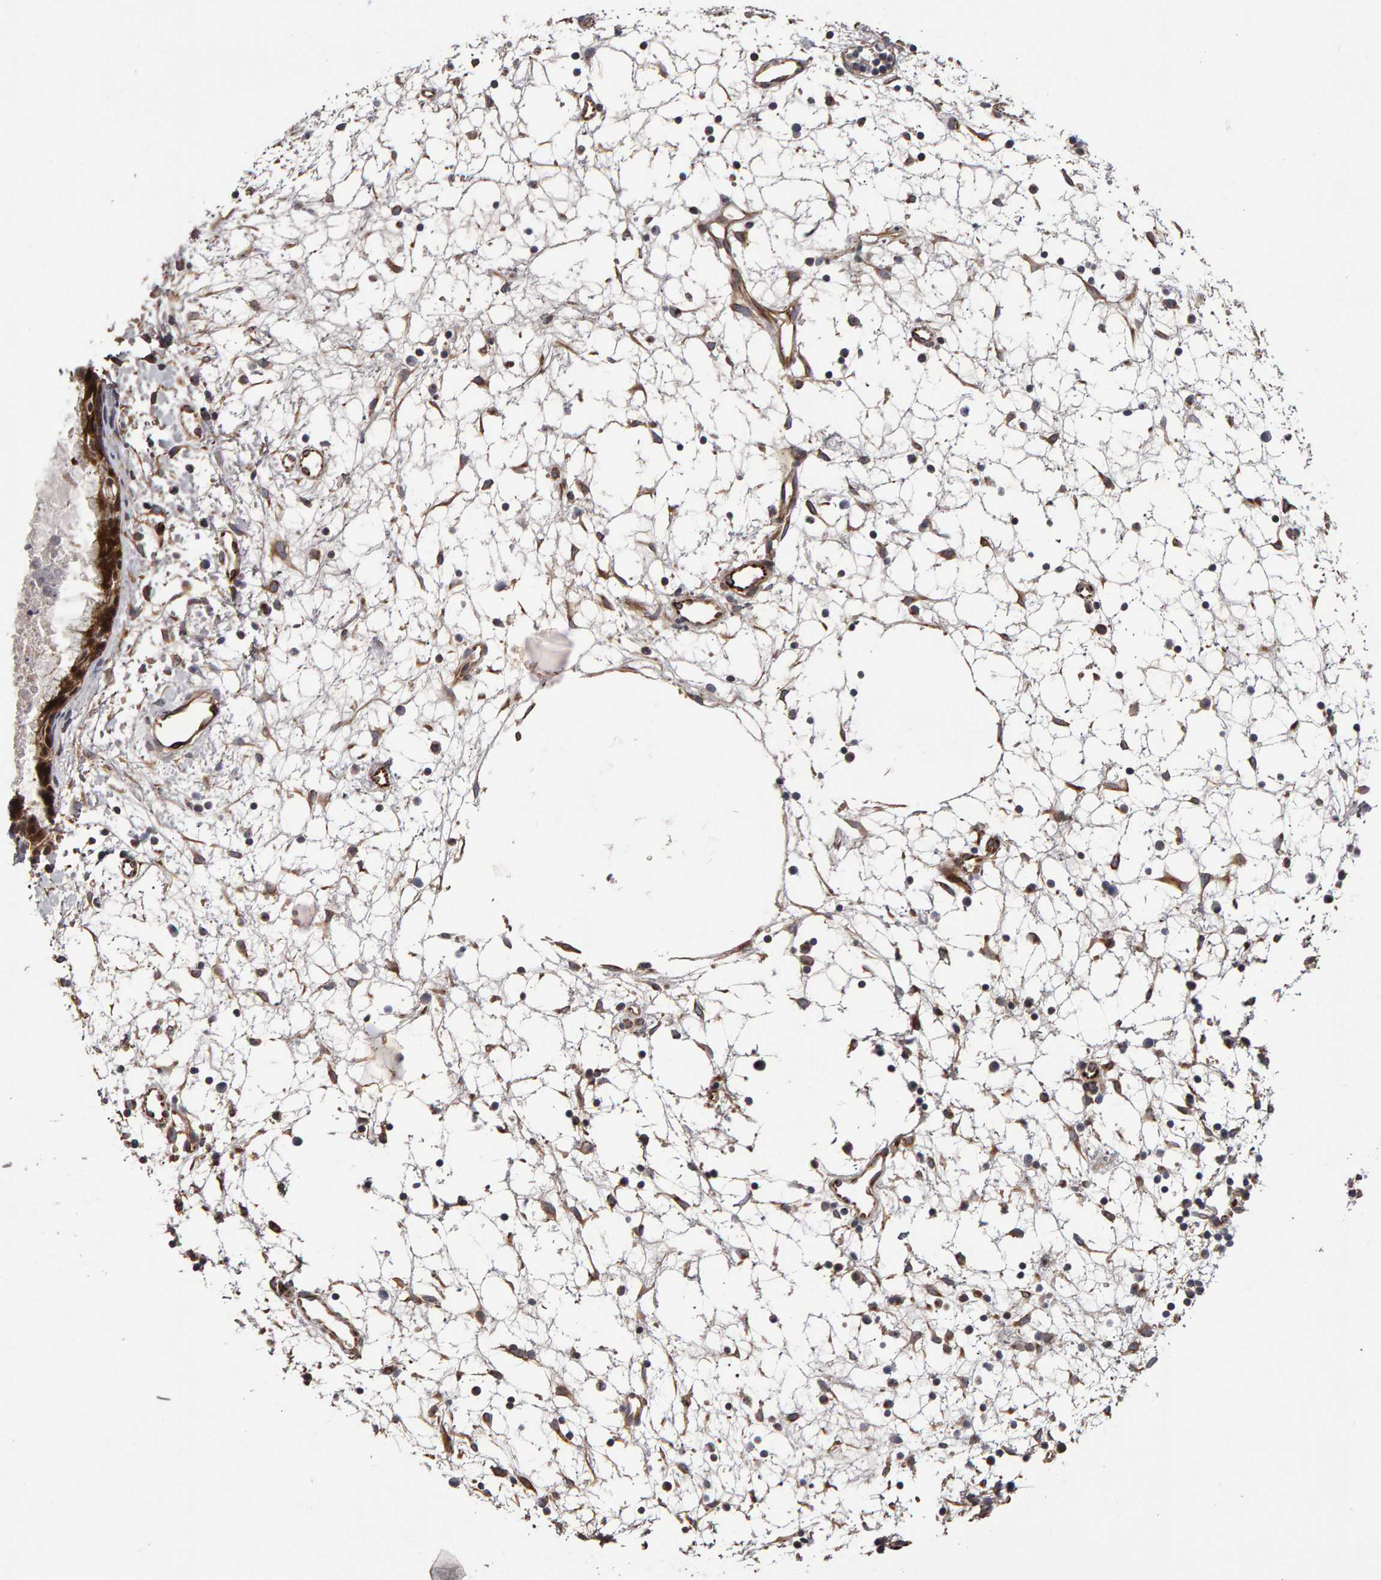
{"staining": {"intensity": "strong", "quantity": ">75%", "location": "cytoplasmic/membranous"}, "tissue": "nasopharynx", "cell_type": "Respiratory epithelial cells", "image_type": "normal", "snomed": [{"axis": "morphology", "description": "Normal tissue, NOS"}, {"axis": "topography", "description": "Nasopharynx"}], "caption": "A high amount of strong cytoplasmic/membranous expression is appreciated in approximately >75% of respiratory epithelial cells in benign nasopharynx.", "gene": "CANT1", "patient": {"sex": "male", "age": 22}}